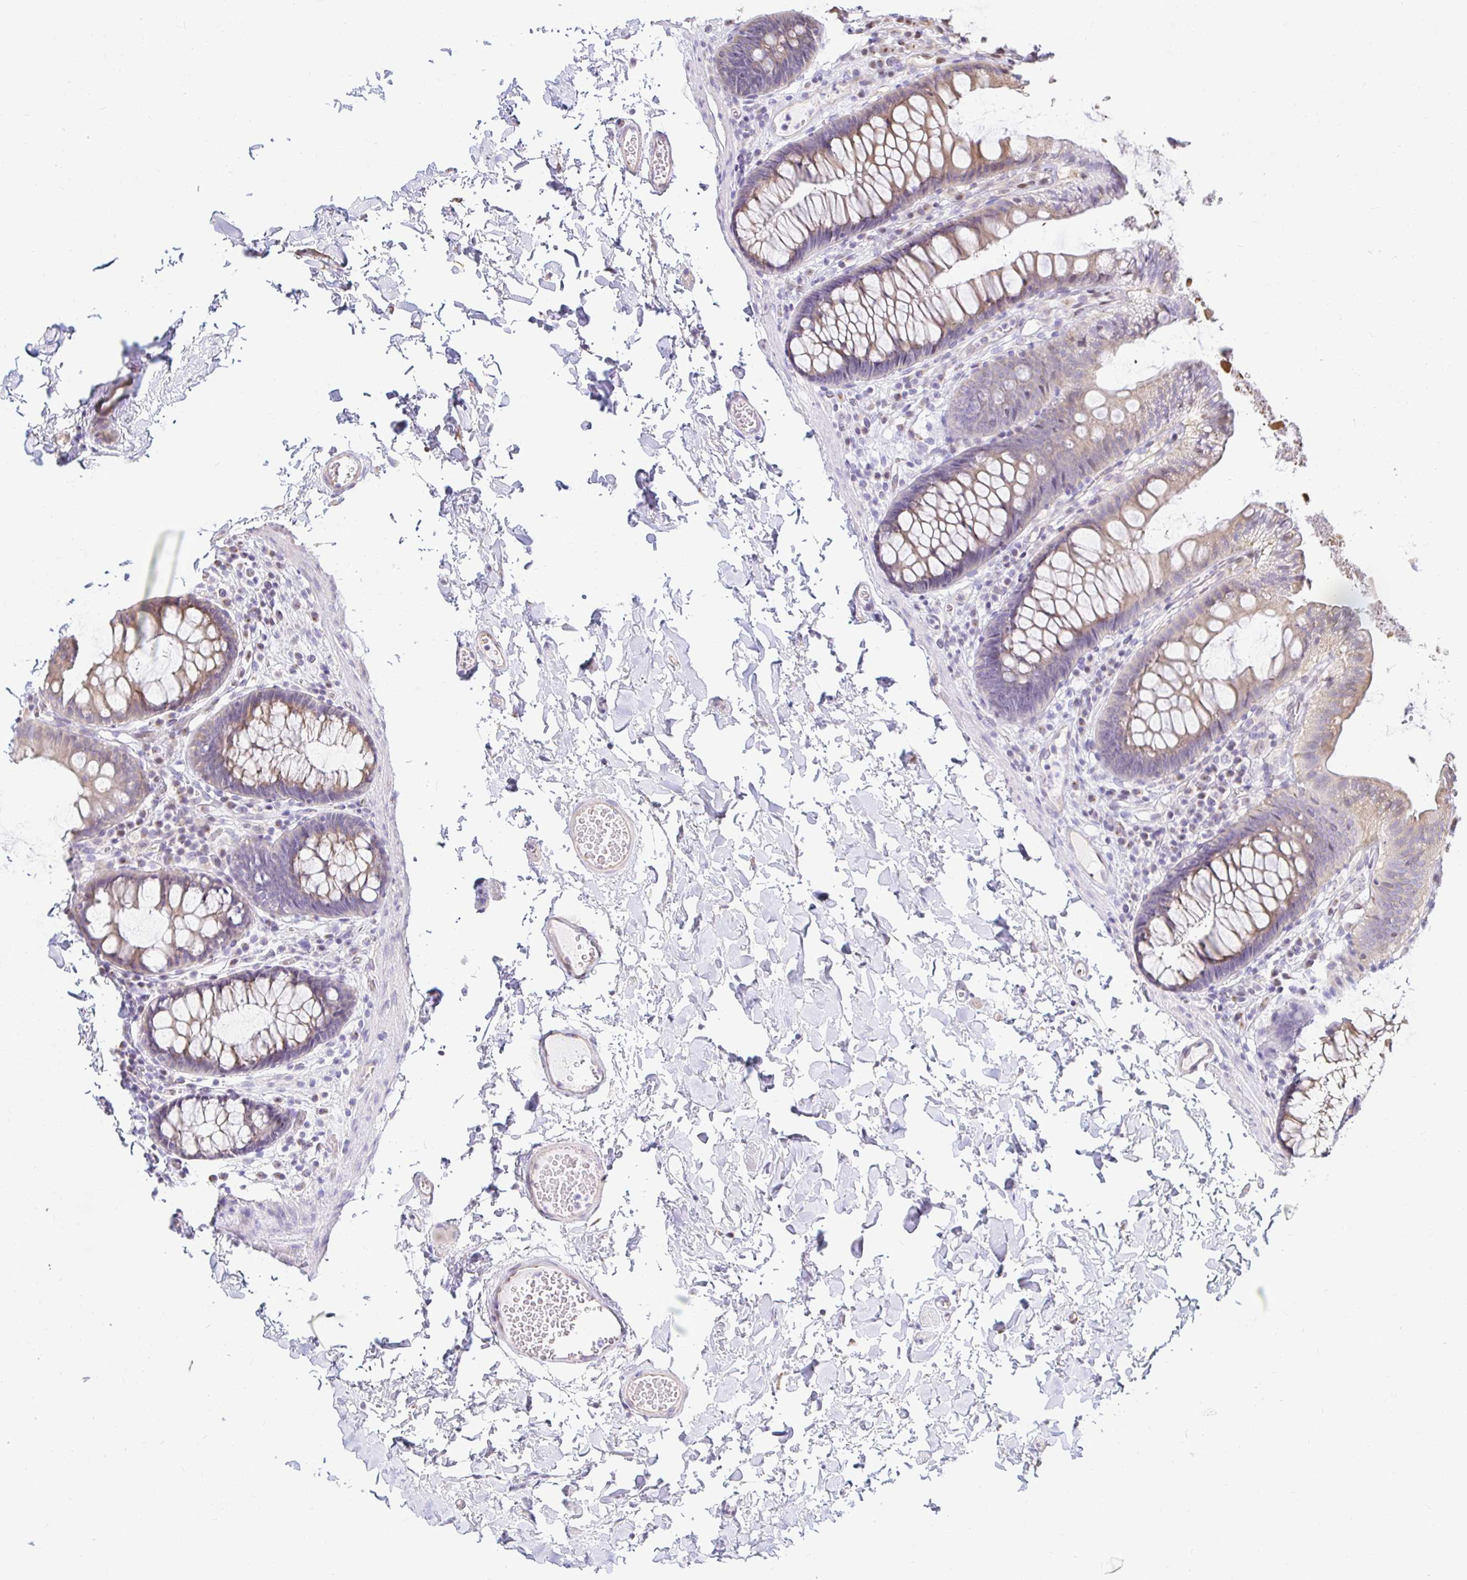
{"staining": {"intensity": "negative", "quantity": "none", "location": "none"}, "tissue": "colon", "cell_type": "Endothelial cells", "image_type": "normal", "snomed": [{"axis": "morphology", "description": "Normal tissue, NOS"}, {"axis": "topography", "description": "Colon"}, {"axis": "topography", "description": "Peripheral nerve tissue"}], "caption": "This is an immunohistochemistry (IHC) micrograph of unremarkable human colon. There is no staining in endothelial cells.", "gene": "CAPSL", "patient": {"sex": "male", "age": 84}}